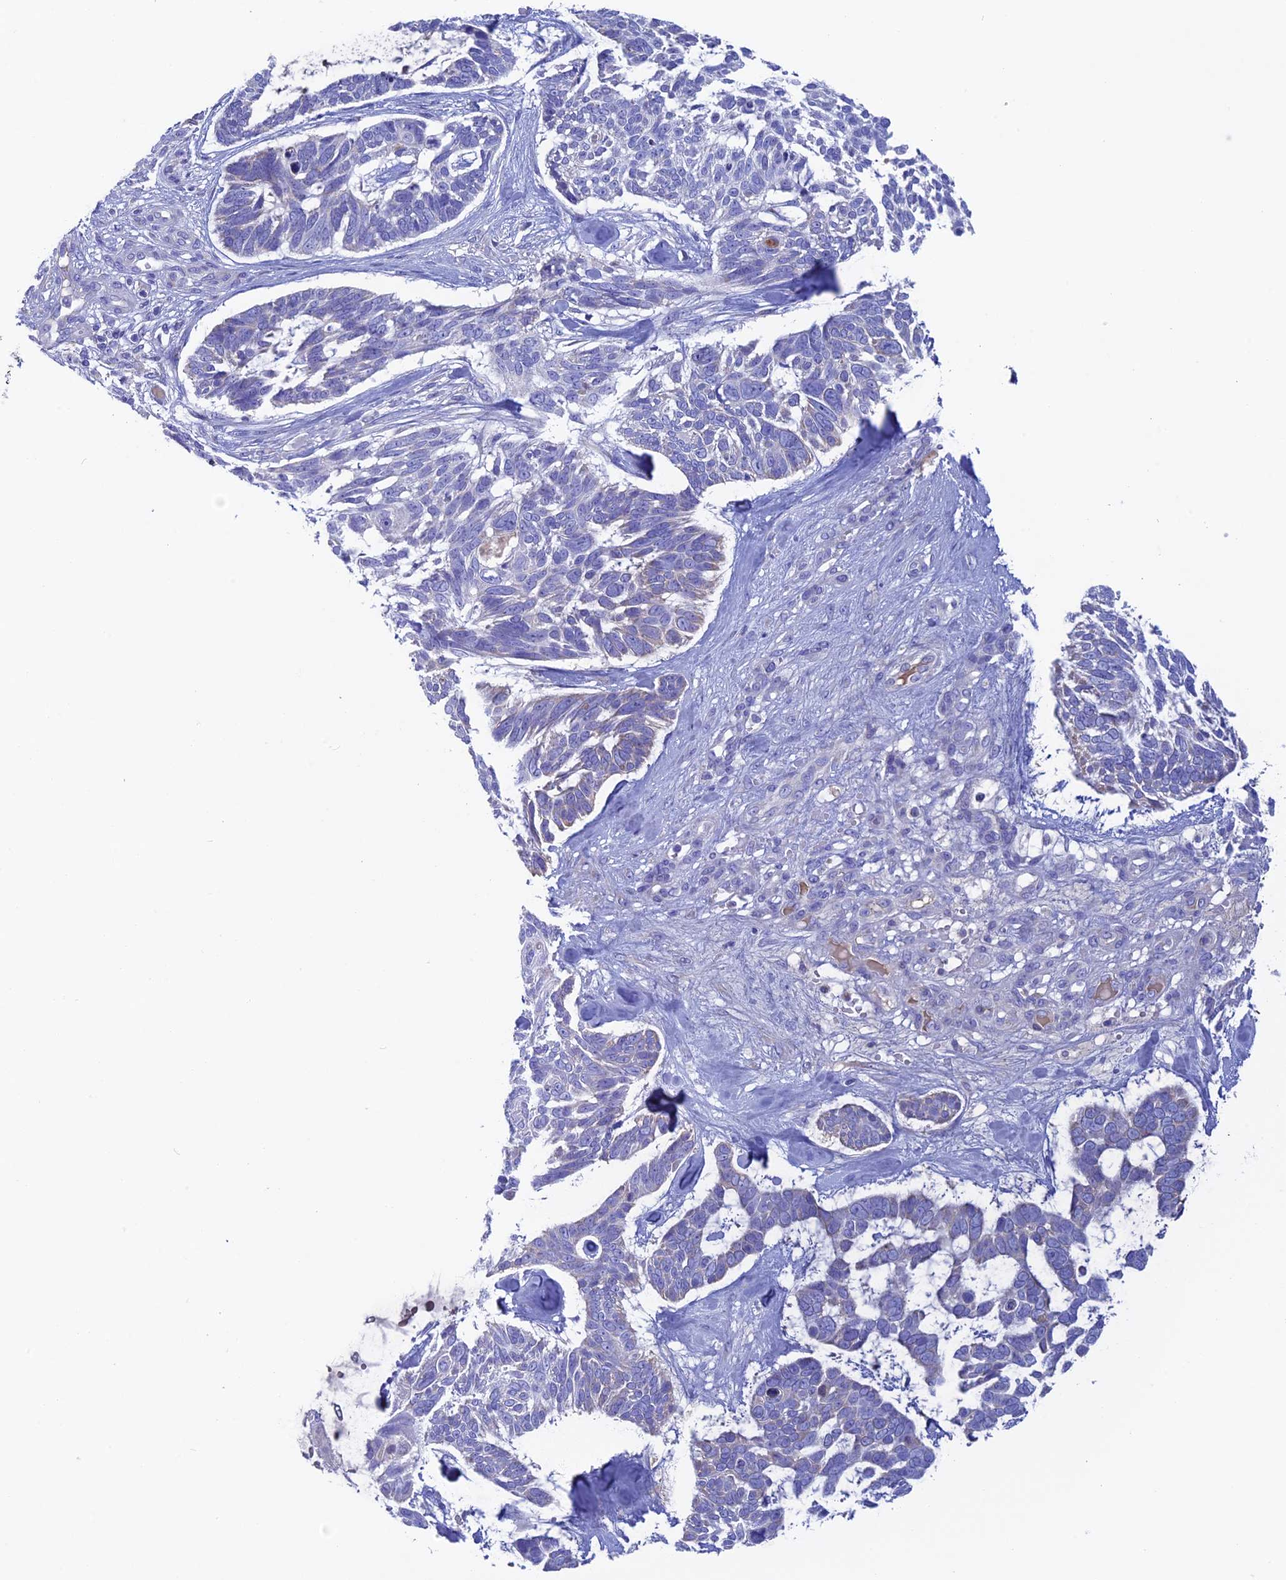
{"staining": {"intensity": "negative", "quantity": "none", "location": "none"}, "tissue": "skin cancer", "cell_type": "Tumor cells", "image_type": "cancer", "snomed": [{"axis": "morphology", "description": "Basal cell carcinoma"}, {"axis": "topography", "description": "Skin"}], "caption": "Tumor cells show no significant protein expression in skin basal cell carcinoma.", "gene": "SLC15A5", "patient": {"sex": "male", "age": 88}}